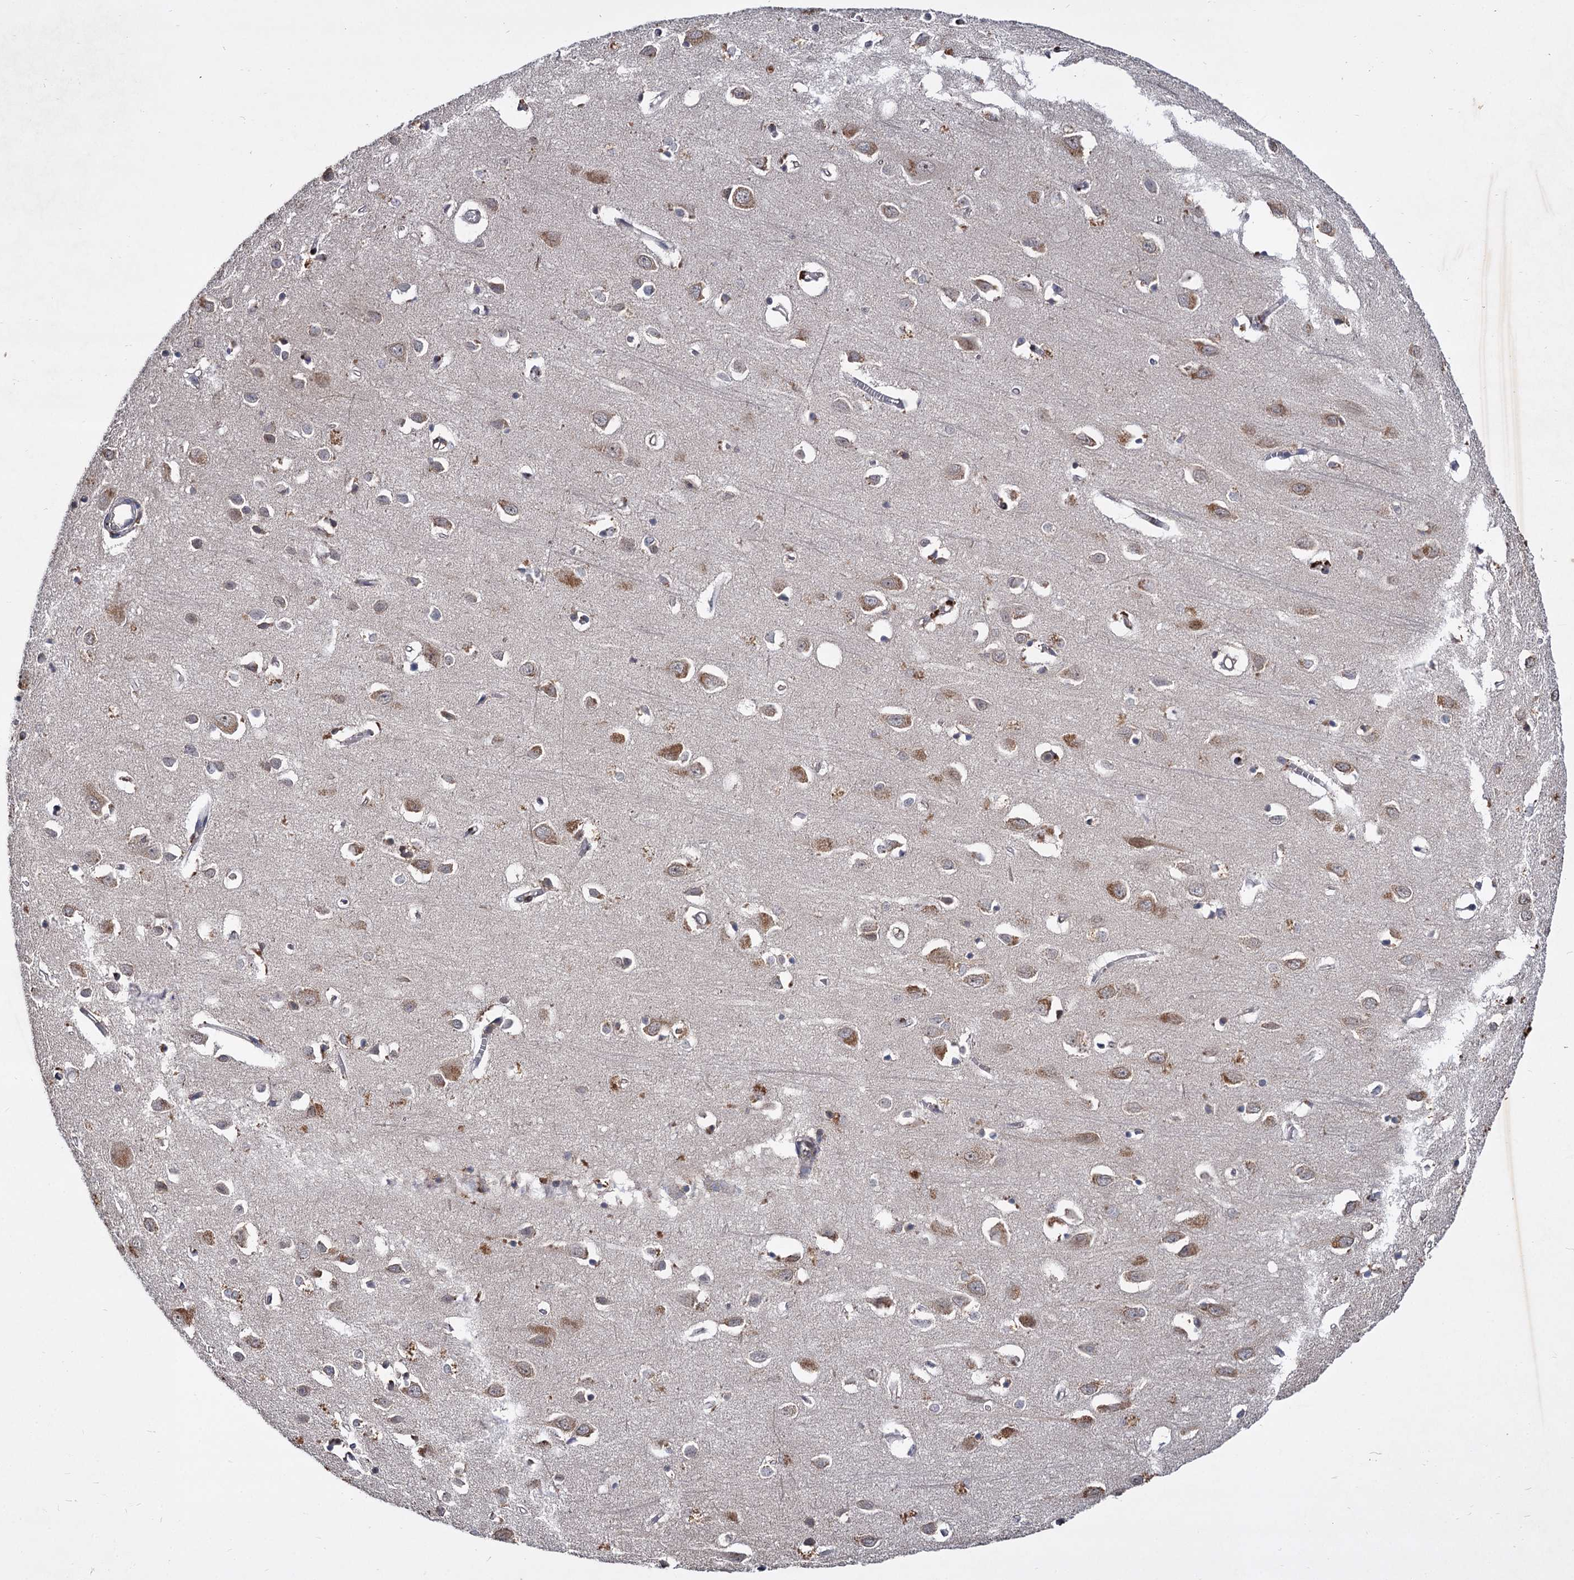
{"staining": {"intensity": "weak", "quantity": "25%-75%", "location": "cytoplasmic/membranous"}, "tissue": "cerebral cortex", "cell_type": "Endothelial cells", "image_type": "normal", "snomed": [{"axis": "morphology", "description": "Normal tissue, NOS"}, {"axis": "topography", "description": "Cerebral cortex"}], "caption": "Immunohistochemistry image of benign cerebral cortex: cerebral cortex stained using IHC displays low levels of weak protein expression localized specifically in the cytoplasmic/membranous of endothelial cells, appearing as a cytoplasmic/membranous brown color.", "gene": "INPPL1", "patient": {"sex": "female", "age": 64}}